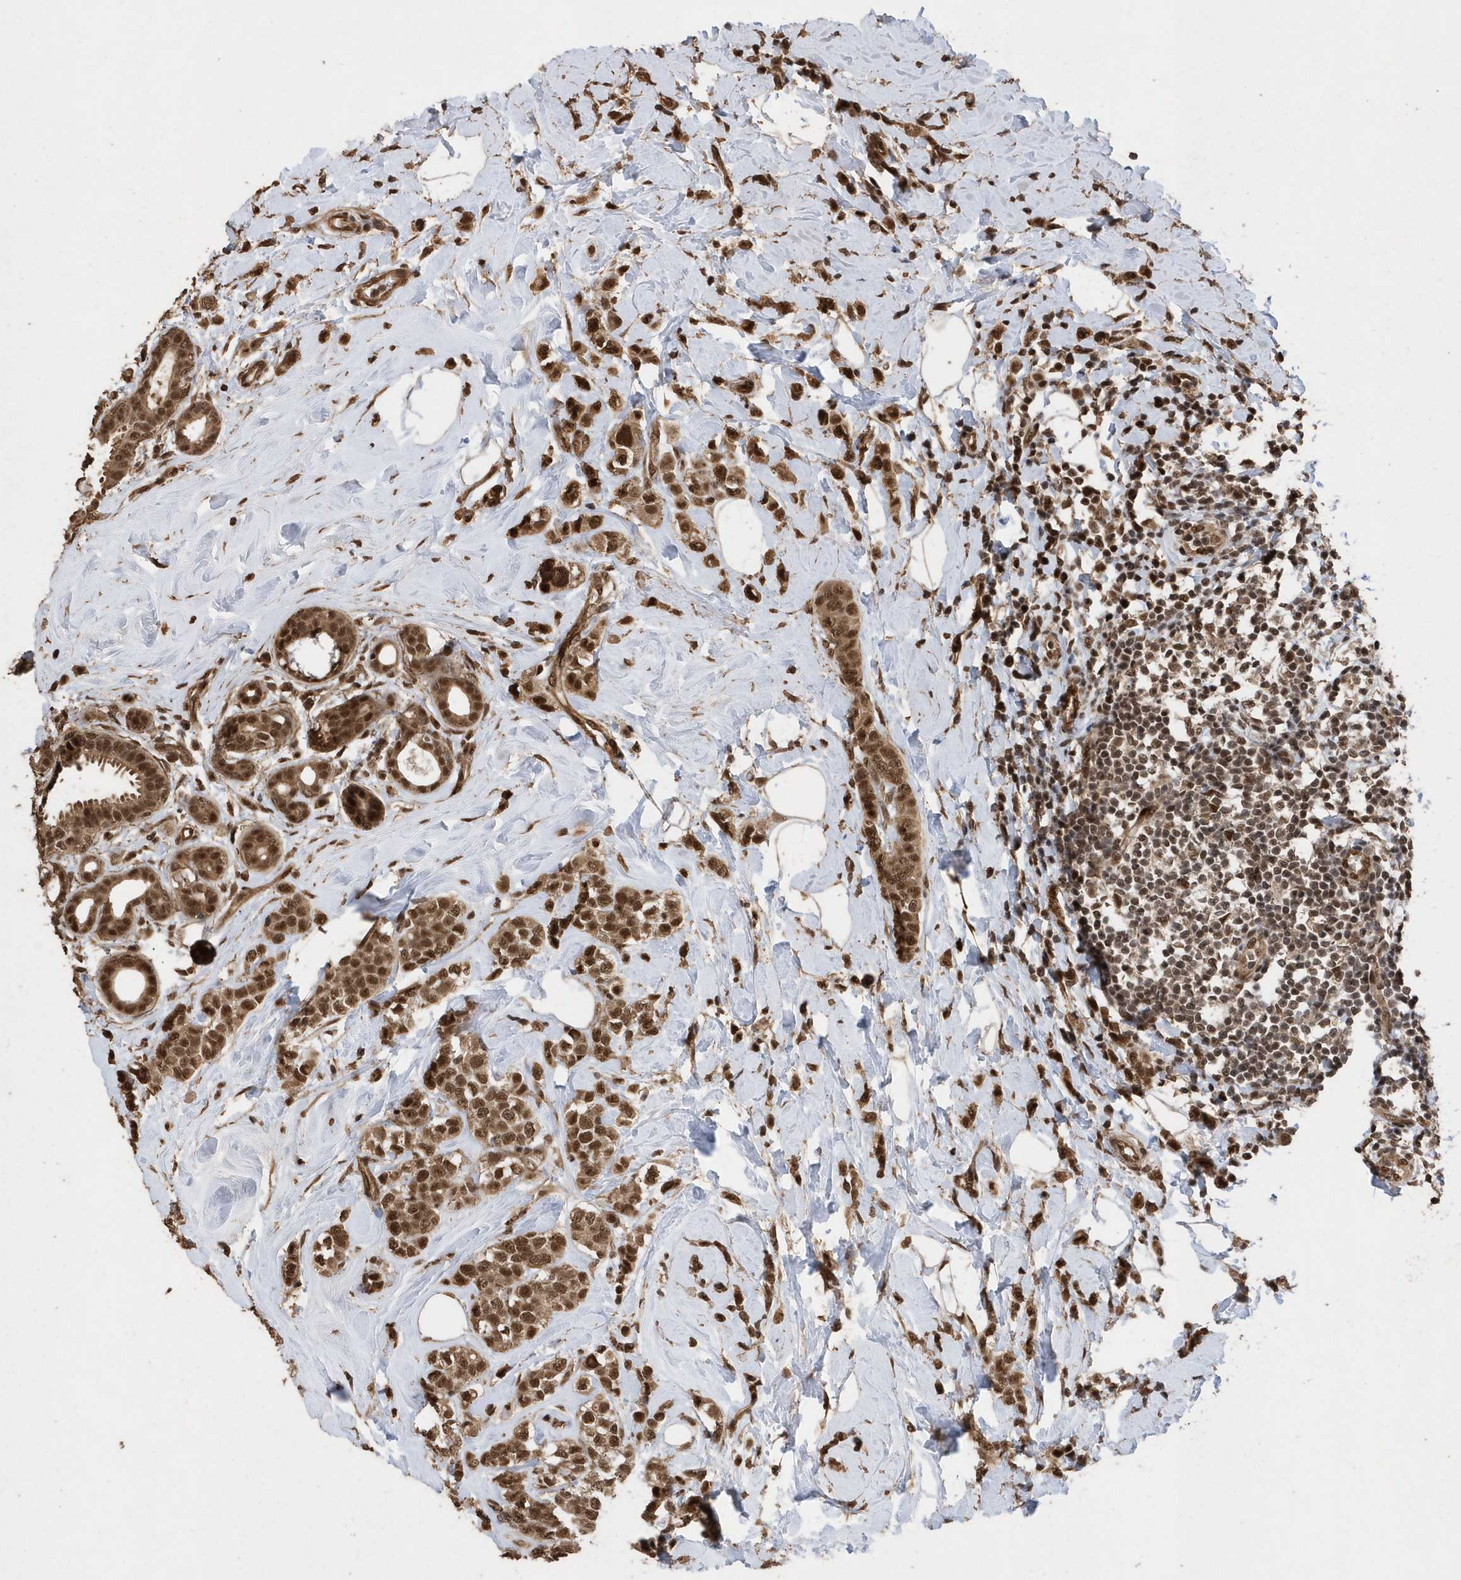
{"staining": {"intensity": "moderate", "quantity": ">75%", "location": "cytoplasmic/membranous,nuclear"}, "tissue": "breast cancer", "cell_type": "Tumor cells", "image_type": "cancer", "snomed": [{"axis": "morphology", "description": "Lobular carcinoma"}, {"axis": "topography", "description": "Breast"}], "caption": "Immunohistochemical staining of human breast lobular carcinoma exhibits medium levels of moderate cytoplasmic/membranous and nuclear protein positivity in about >75% of tumor cells.", "gene": "INTS12", "patient": {"sex": "female", "age": 47}}